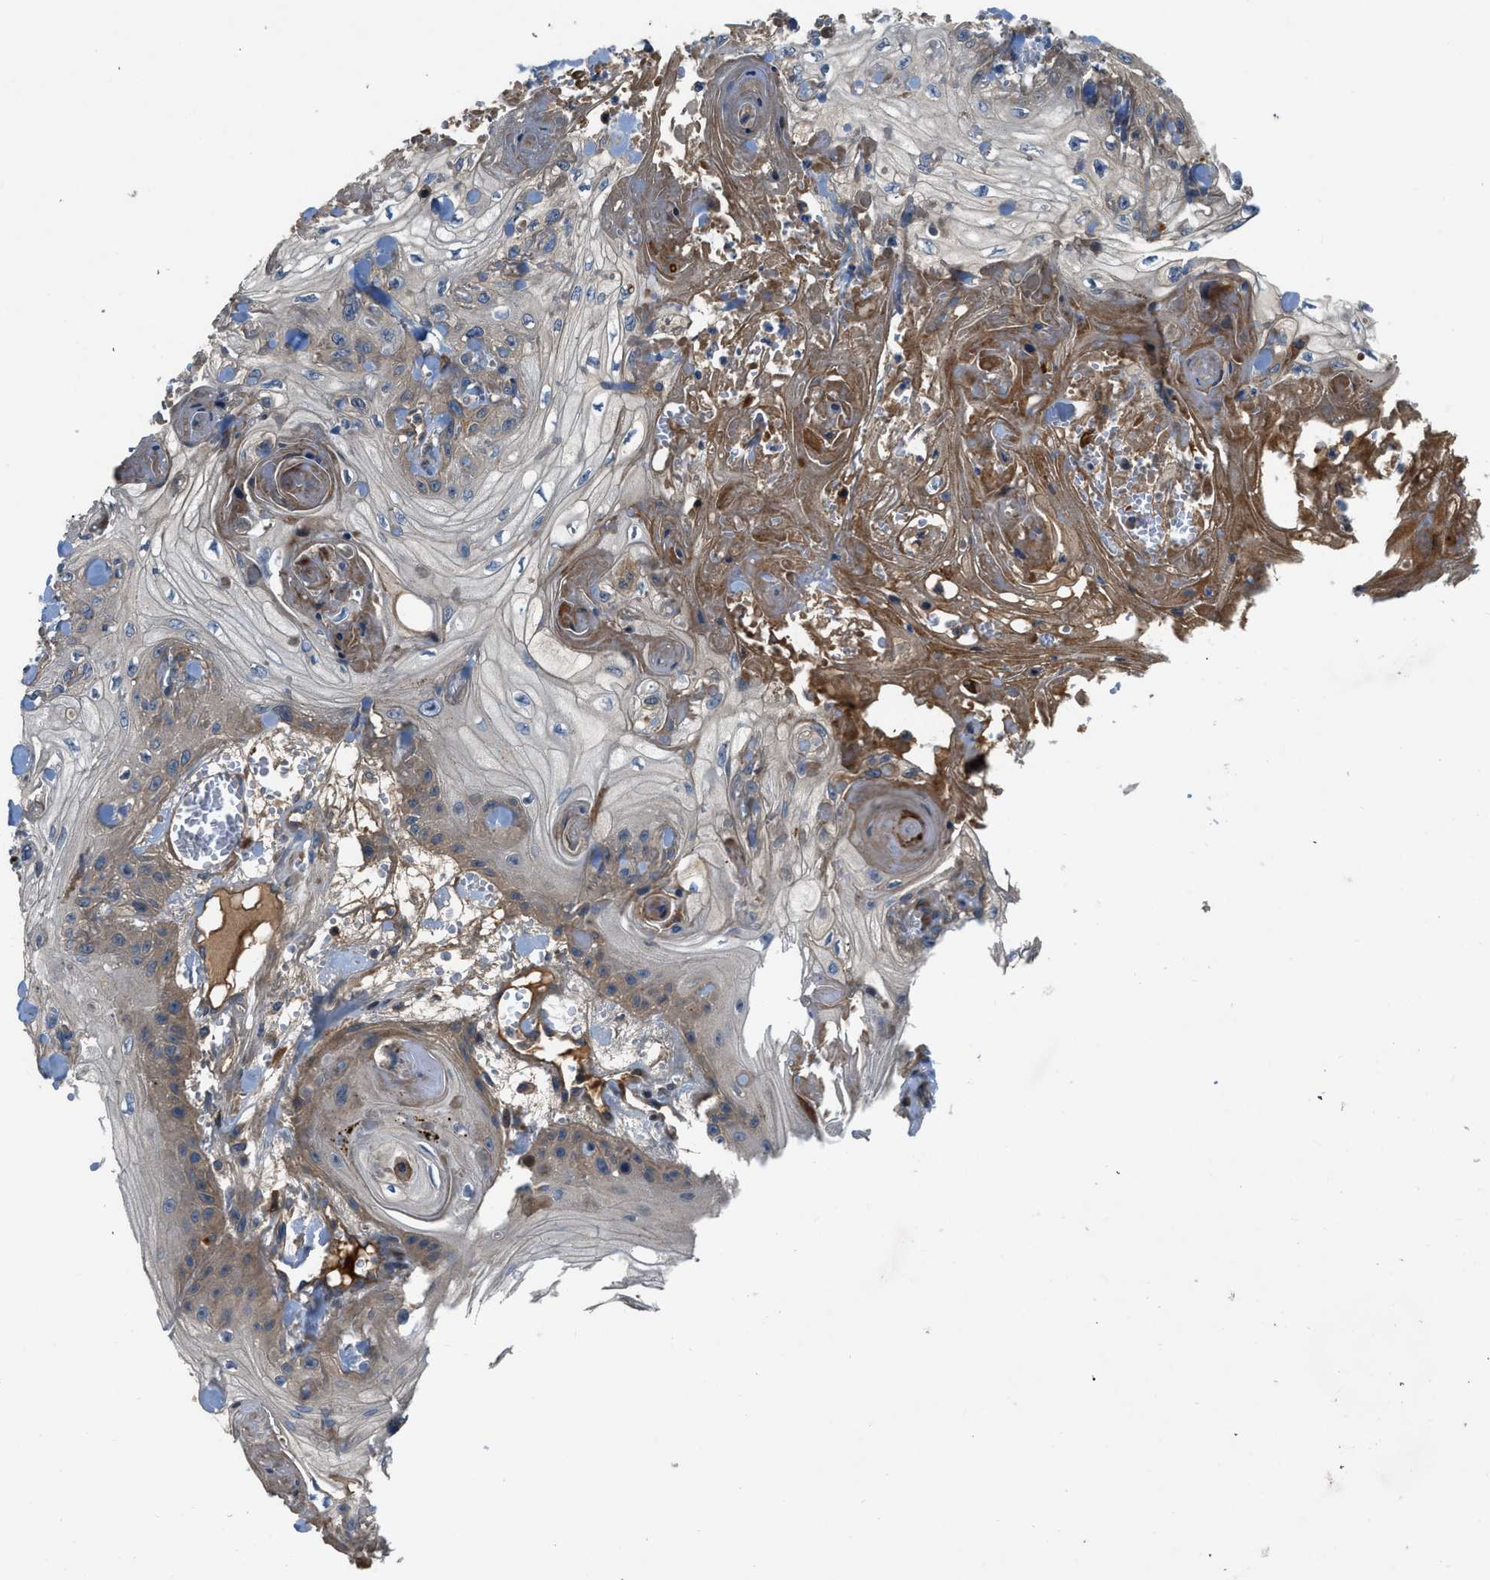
{"staining": {"intensity": "weak", "quantity": "<25%", "location": "cytoplasmic/membranous"}, "tissue": "skin cancer", "cell_type": "Tumor cells", "image_type": "cancer", "snomed": [{"axis": "morphology", "description": "Squamous cell carcinoma, NOS"}, {"axis": "topography", "description": "Skin"}], "caption": "This image is of skin cancer stained with immunohistochemistry to label a protein in brown with the nuclei are counter-stained blue. There is no expression in tumor cells. The staining was performed using DAB to visualize the protein expression in brown, while the nuclei were stained in blue with hematoxylin (Magnification: 20x).", "gene": "CNNM3", "patient": {"sex": "male", "age": 74}}